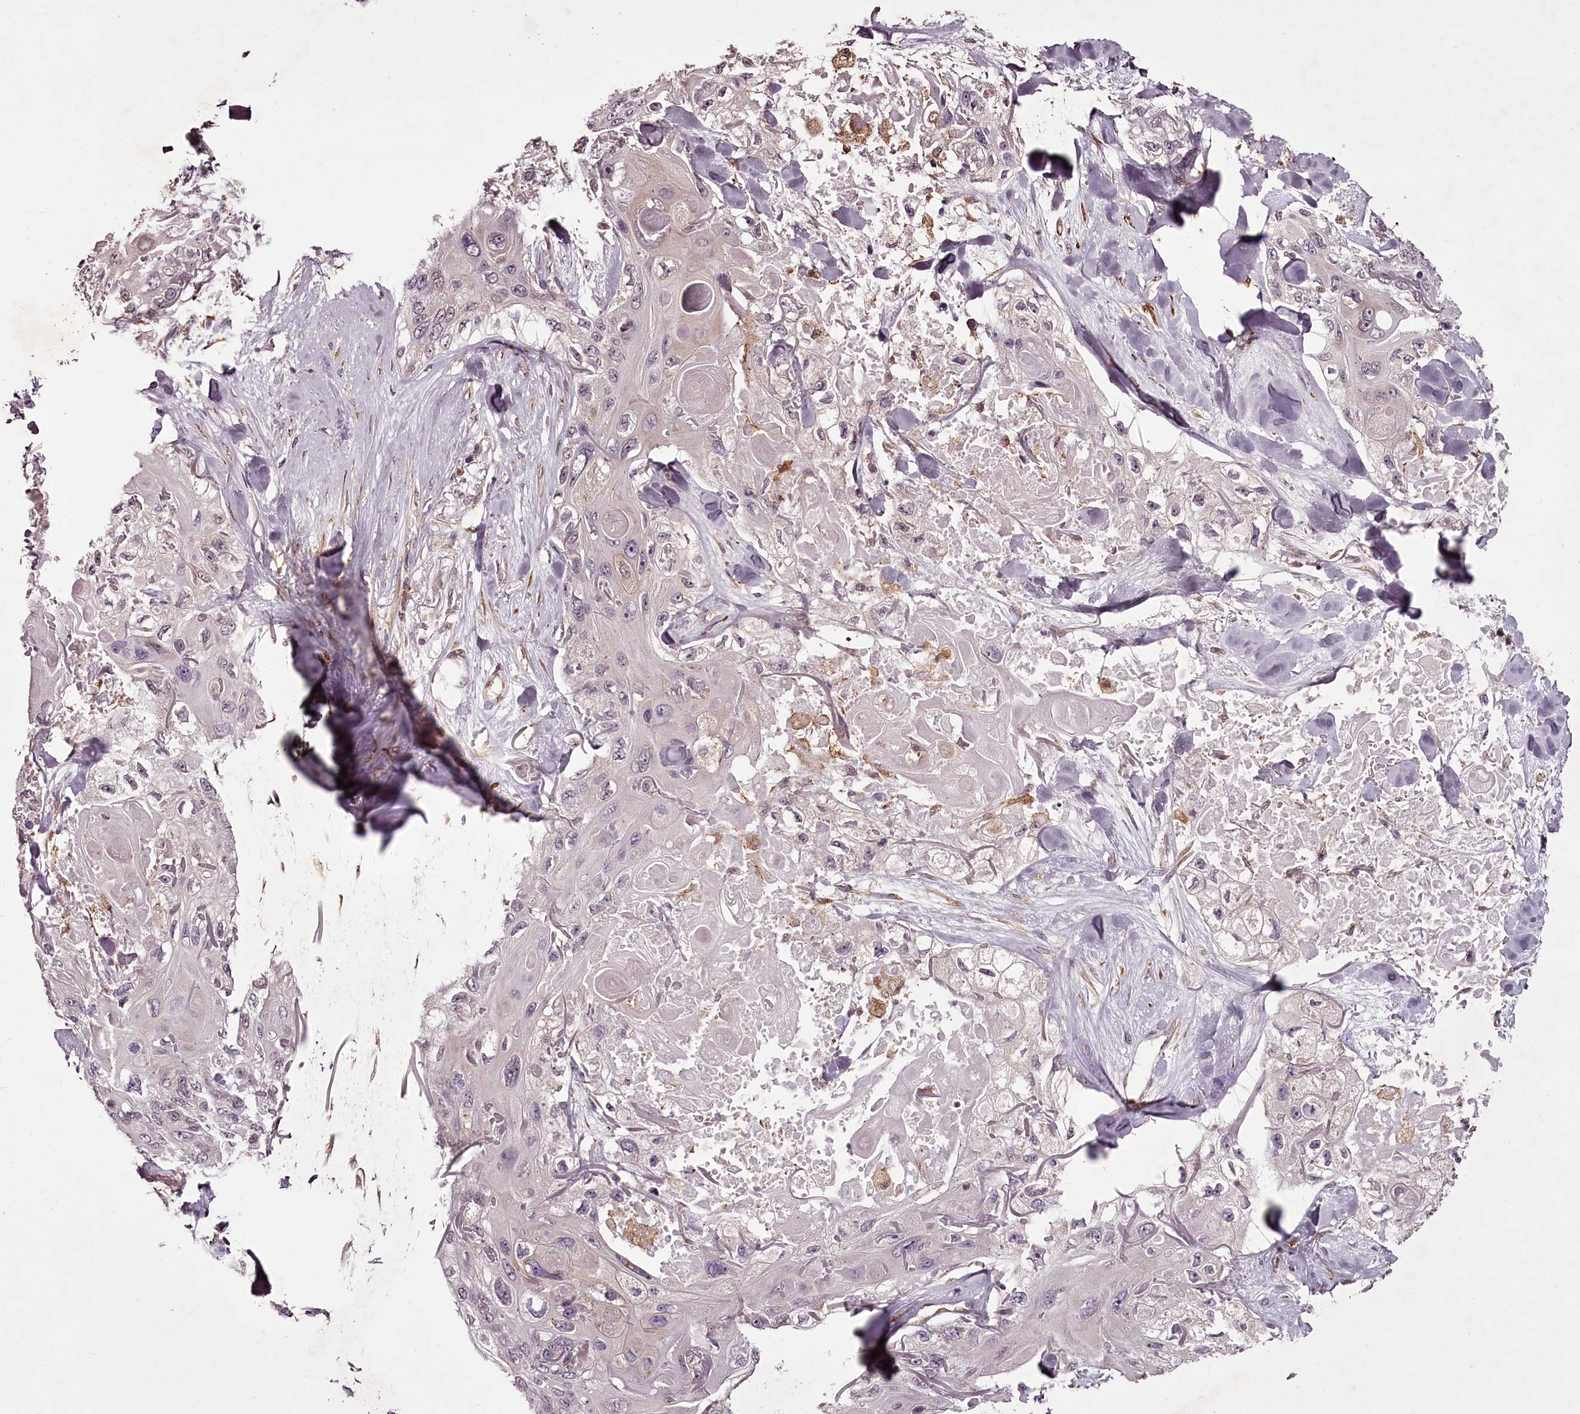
{"staining": {"intensity": "negative", "quantity": "none", "location": "none"}, "tissue": "skin cancer", "cell_type": "Tumor cells", "image_type": "cancer", "snomed": [{"axis": "morphology", "description": "Normal tissue, NOS"}, {"axis": "morphology", "description": "Squamous cell carcinoma, NOS"}, {"axis": "topography", "description": "Skin"}], "caption": "Tumor cells are negative for brown protein staining in skin squamous cell carcinoma. (Stains: DAB (3,3'-diaminobenzidine) IHC with hematoxylin counter stain, Microscopy: brightfield microscopy at high magnification).", "gene": "CCDC92", "patient": {"sex": "male", "age": 72}}